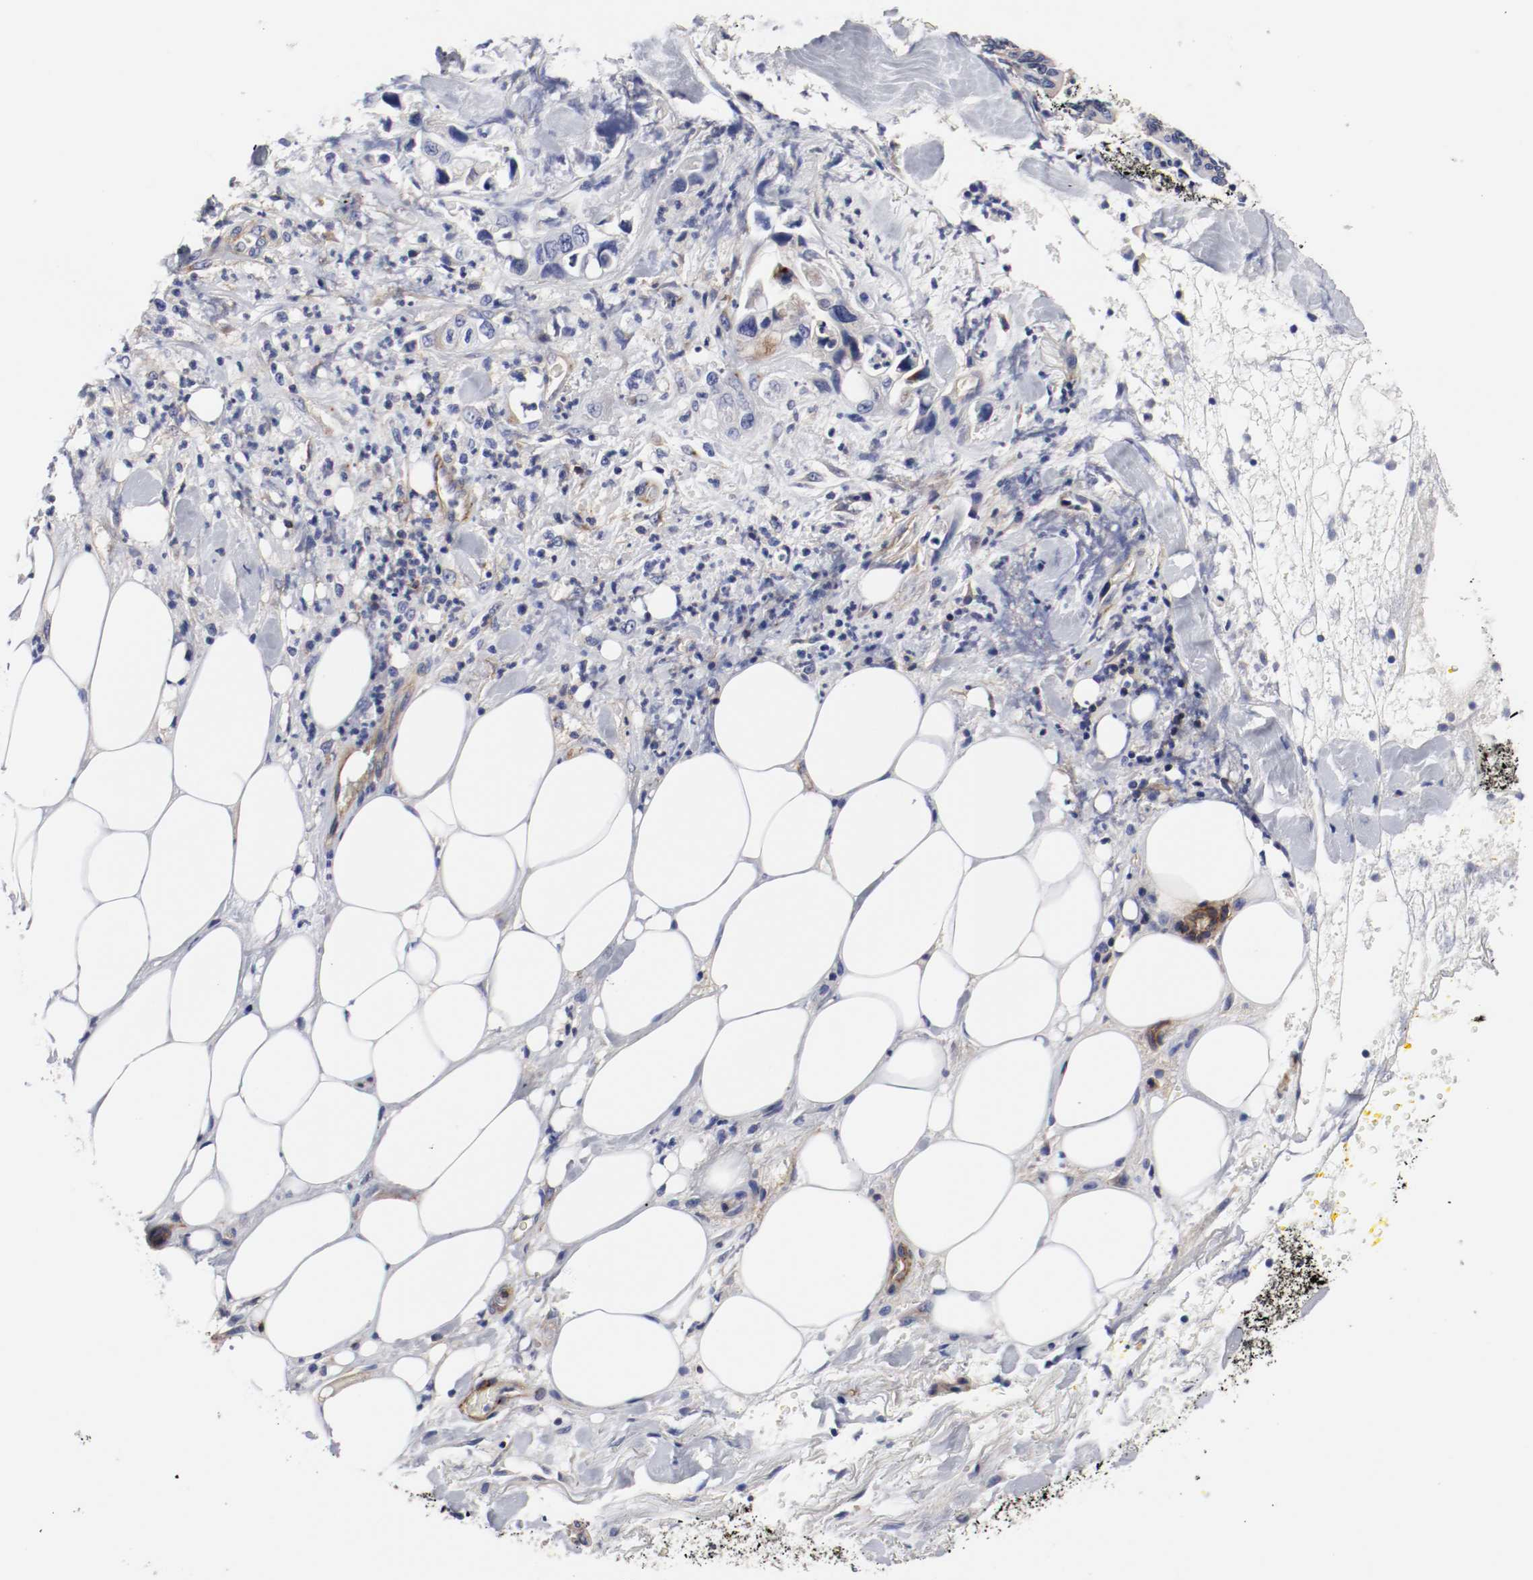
{"staining": {"intensity": "weak", "quantity": "<25%", "location": "cytoplasmic/membranous"}, "tissue": "pancreatic cancer", "cell_type": "Tumor cells", "image_type": "cancer", "snomed": [{"axis": "morphology", "description": "Adenocarcinoma, NOS"}, {"axis": "topography", "description": "Pancreas"}], "caption": "Immunohistochemical staining of human pancreatic adenocarcinoma exhibits no significant staining in tumor cells.", "gene": "IFITM1", "patient": {"sex": "male", "age": 70}}